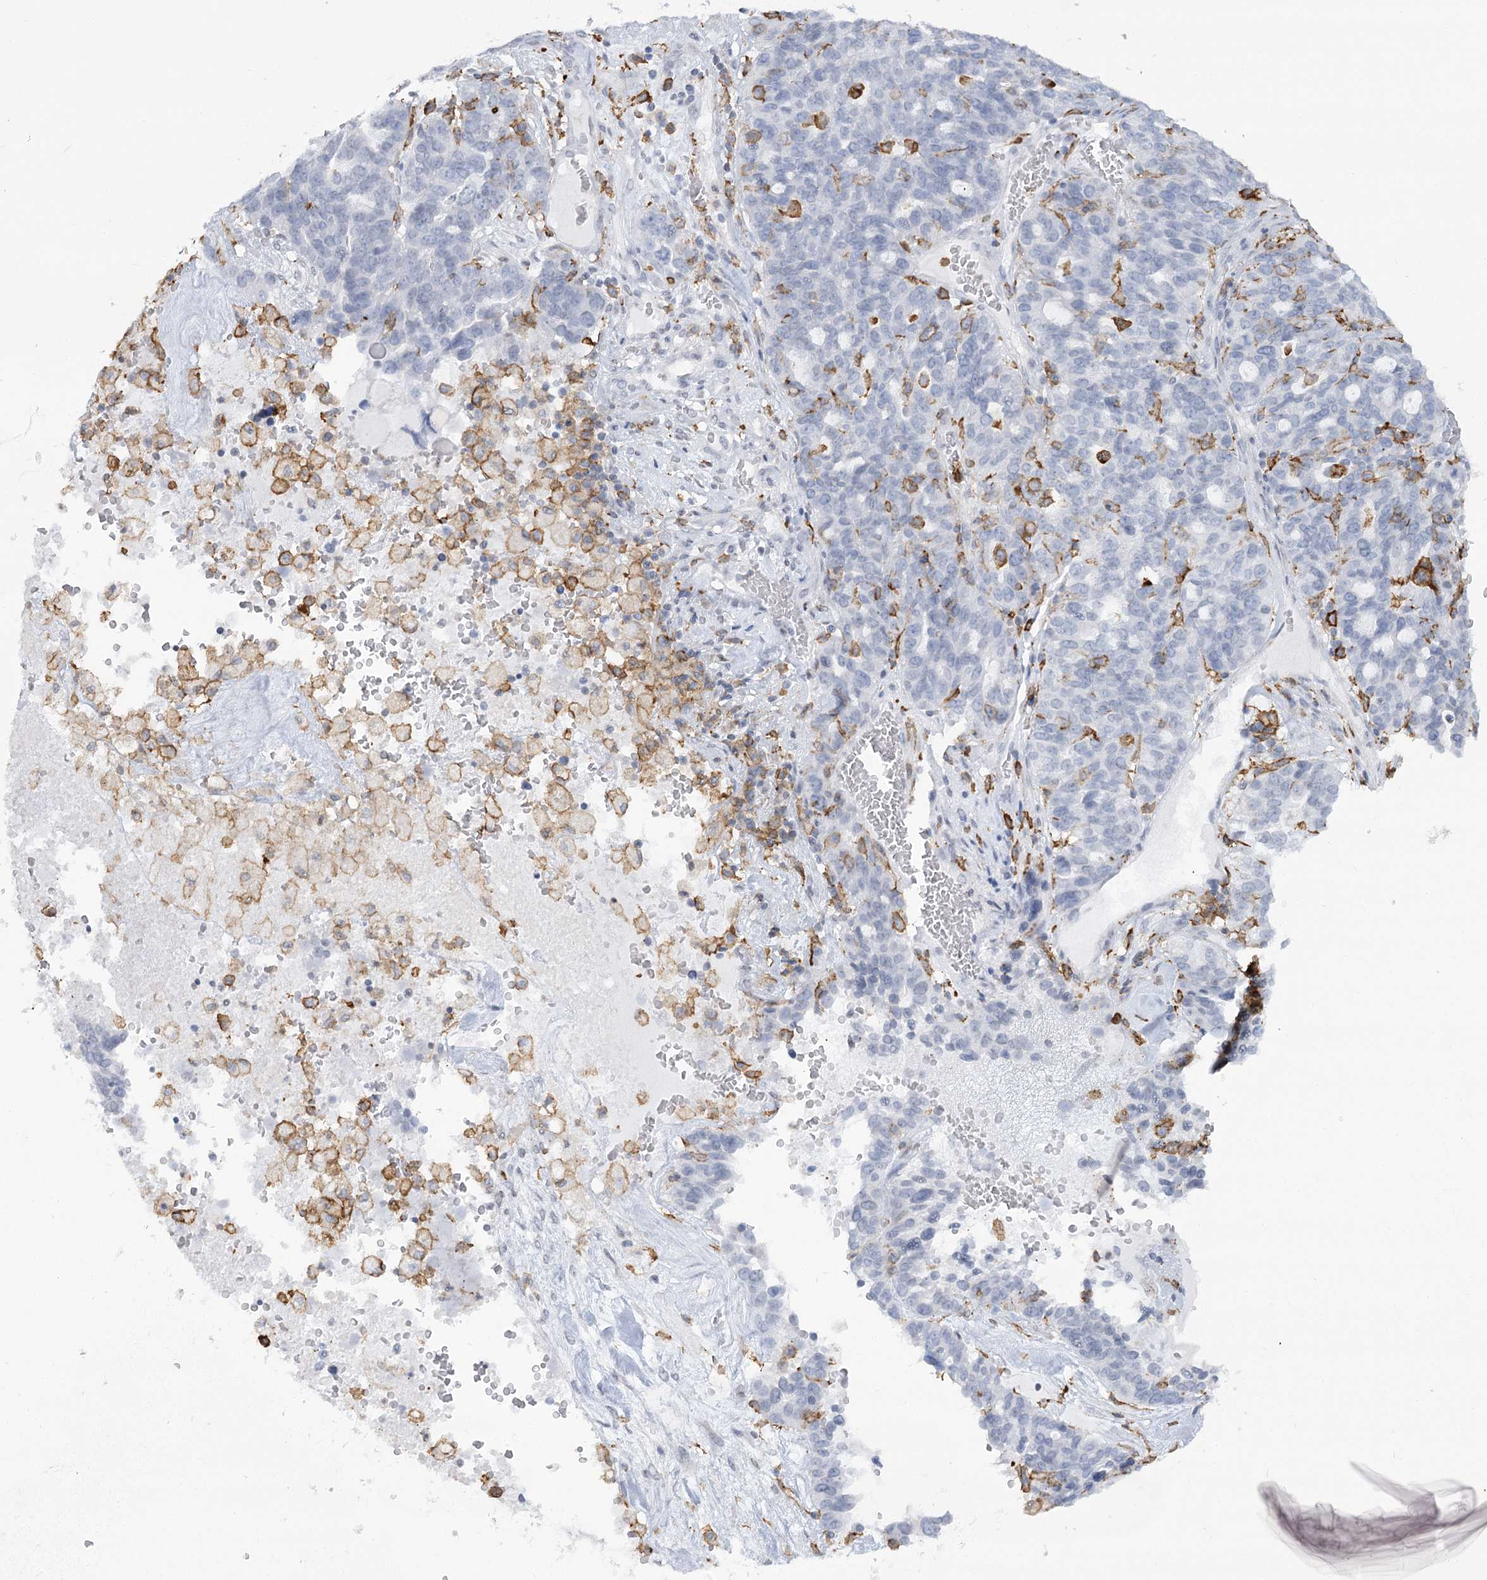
{"staining": {"intensity": "negative", "quantity": "none", "location": "none"}, "tissue": "ovarian cancer", "cell_type": "Tumor cells", "image_type": "cancer", "snomed": [{"axis": "morphology", "description": "Cystadenocarcinoma, serous, NOS"}, {"axis": "topography", "description": "Ovary"}], "caption": "Image shows no protein expression in tumor cells of ovarian serous cystadenocarcinoma tissue.", "gene": "C11orf1", "patient": {"sex": "female", "age": 59}}